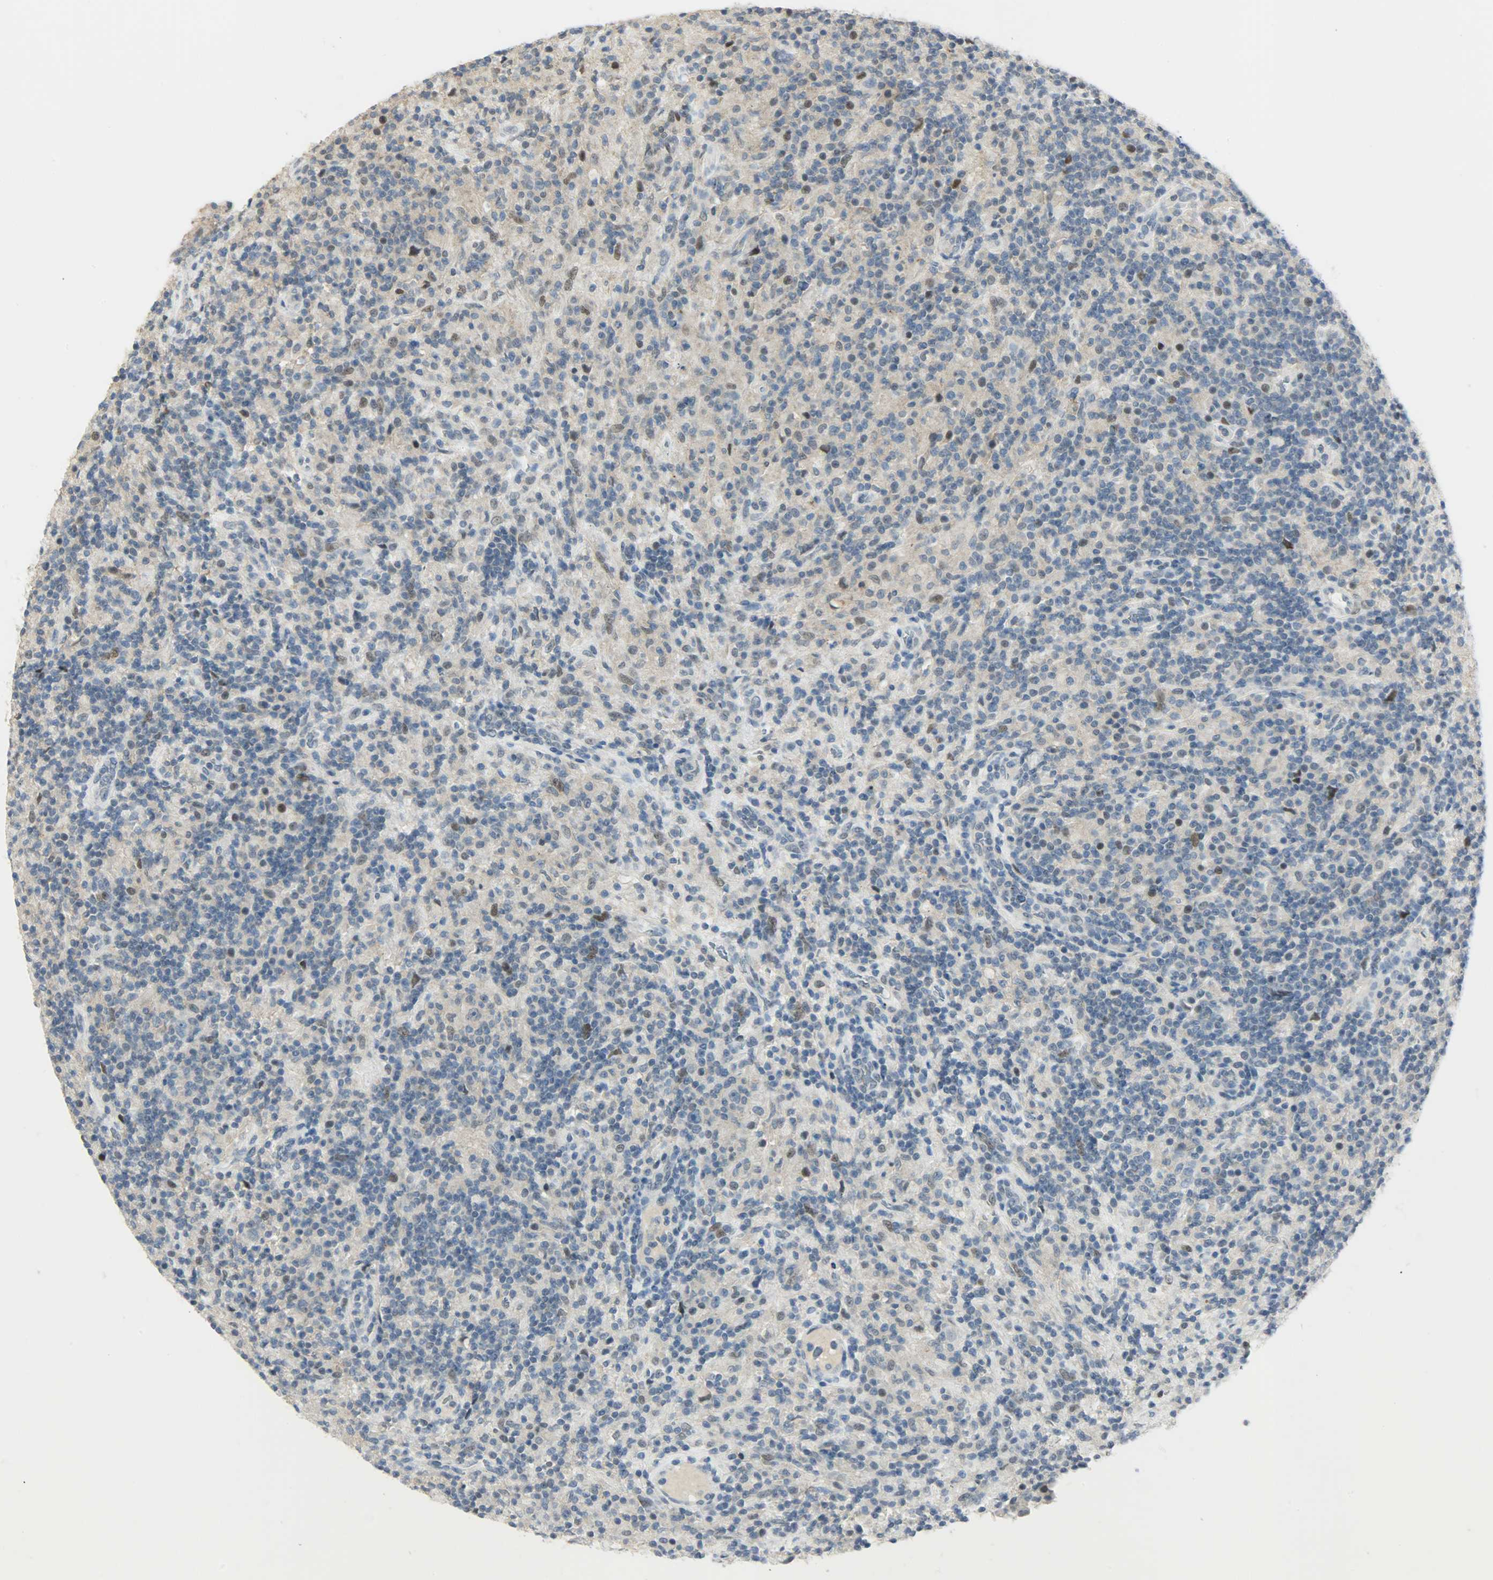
{"staining": {"intensity": "moderate", "quantity": "<25%", "location": "nuclear"}, "tissue": "lymphoma", "cell_type": "Tumor cells", "image_type": "cancer", "snomed": [{"axis": "morphology", "description": "Hodgkin's disease, NOS"}, {"axis": "topography", "description": "Lymph node"}], "caption": "Immunohistochemical staining of lymphoma demonstrates moderate nuclear protein staining in about <25% of tumor cells.", "gene": "PPARG", "patient": {"sex": "male", "age": 70}}